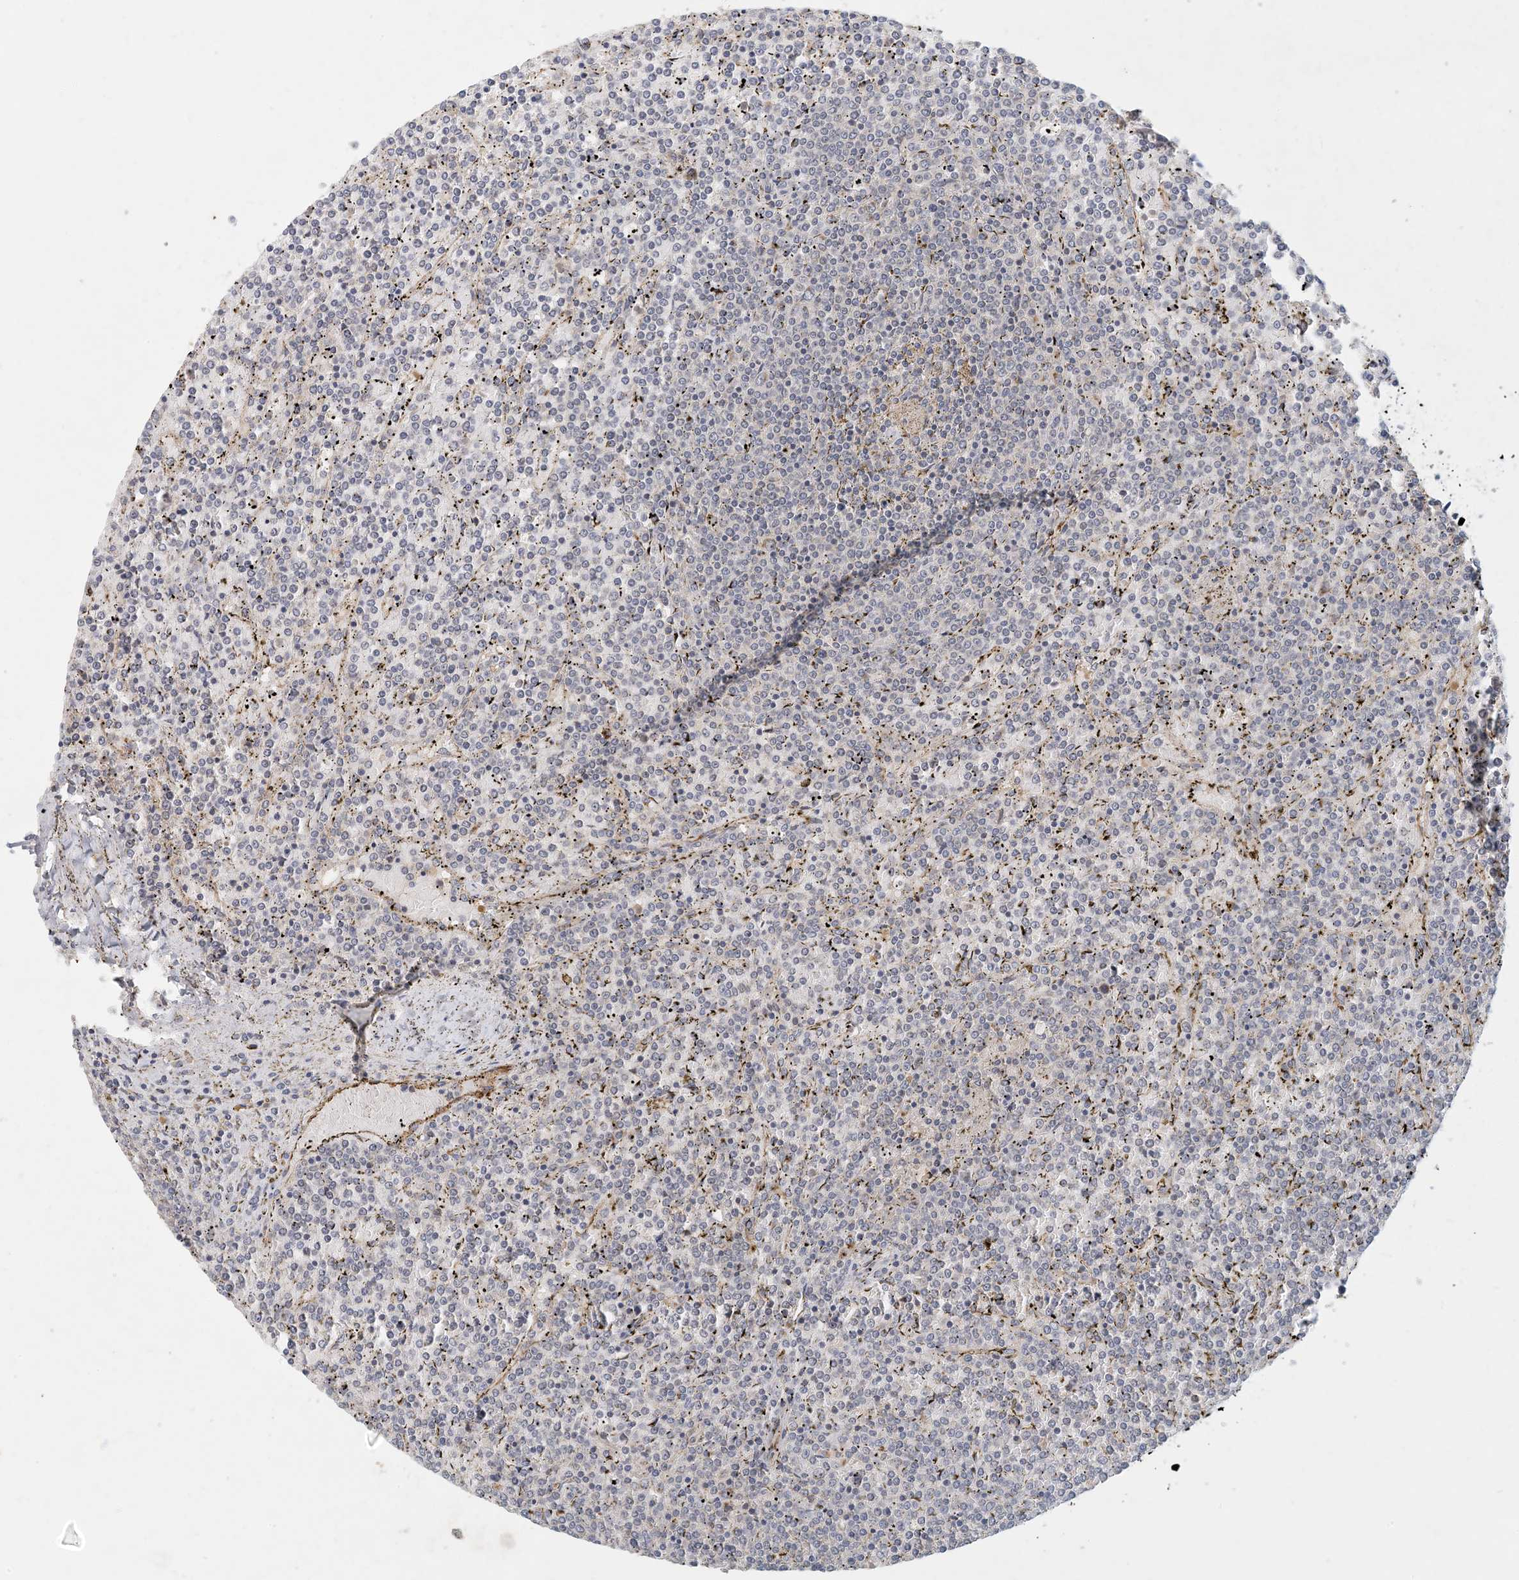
{"staining": {"intensity": "negative", "quantity": "none", "location": "none"}, "tissue": "lymphoma", "cell_type": "Tumor cells", "image_type": "cancer", "snomed": [{"axis": "morphology", "description": "Malignant lymphoma, non-Hodgkin's type, Low grade"}, {"axis": "topography", "description": "Spleen"}], "caption": "Micrograph shows no significant protein expression in tumor cells of lymphoma.", "gene": "ZBTB3", "patient": {"sex": "female", "age": 19}}